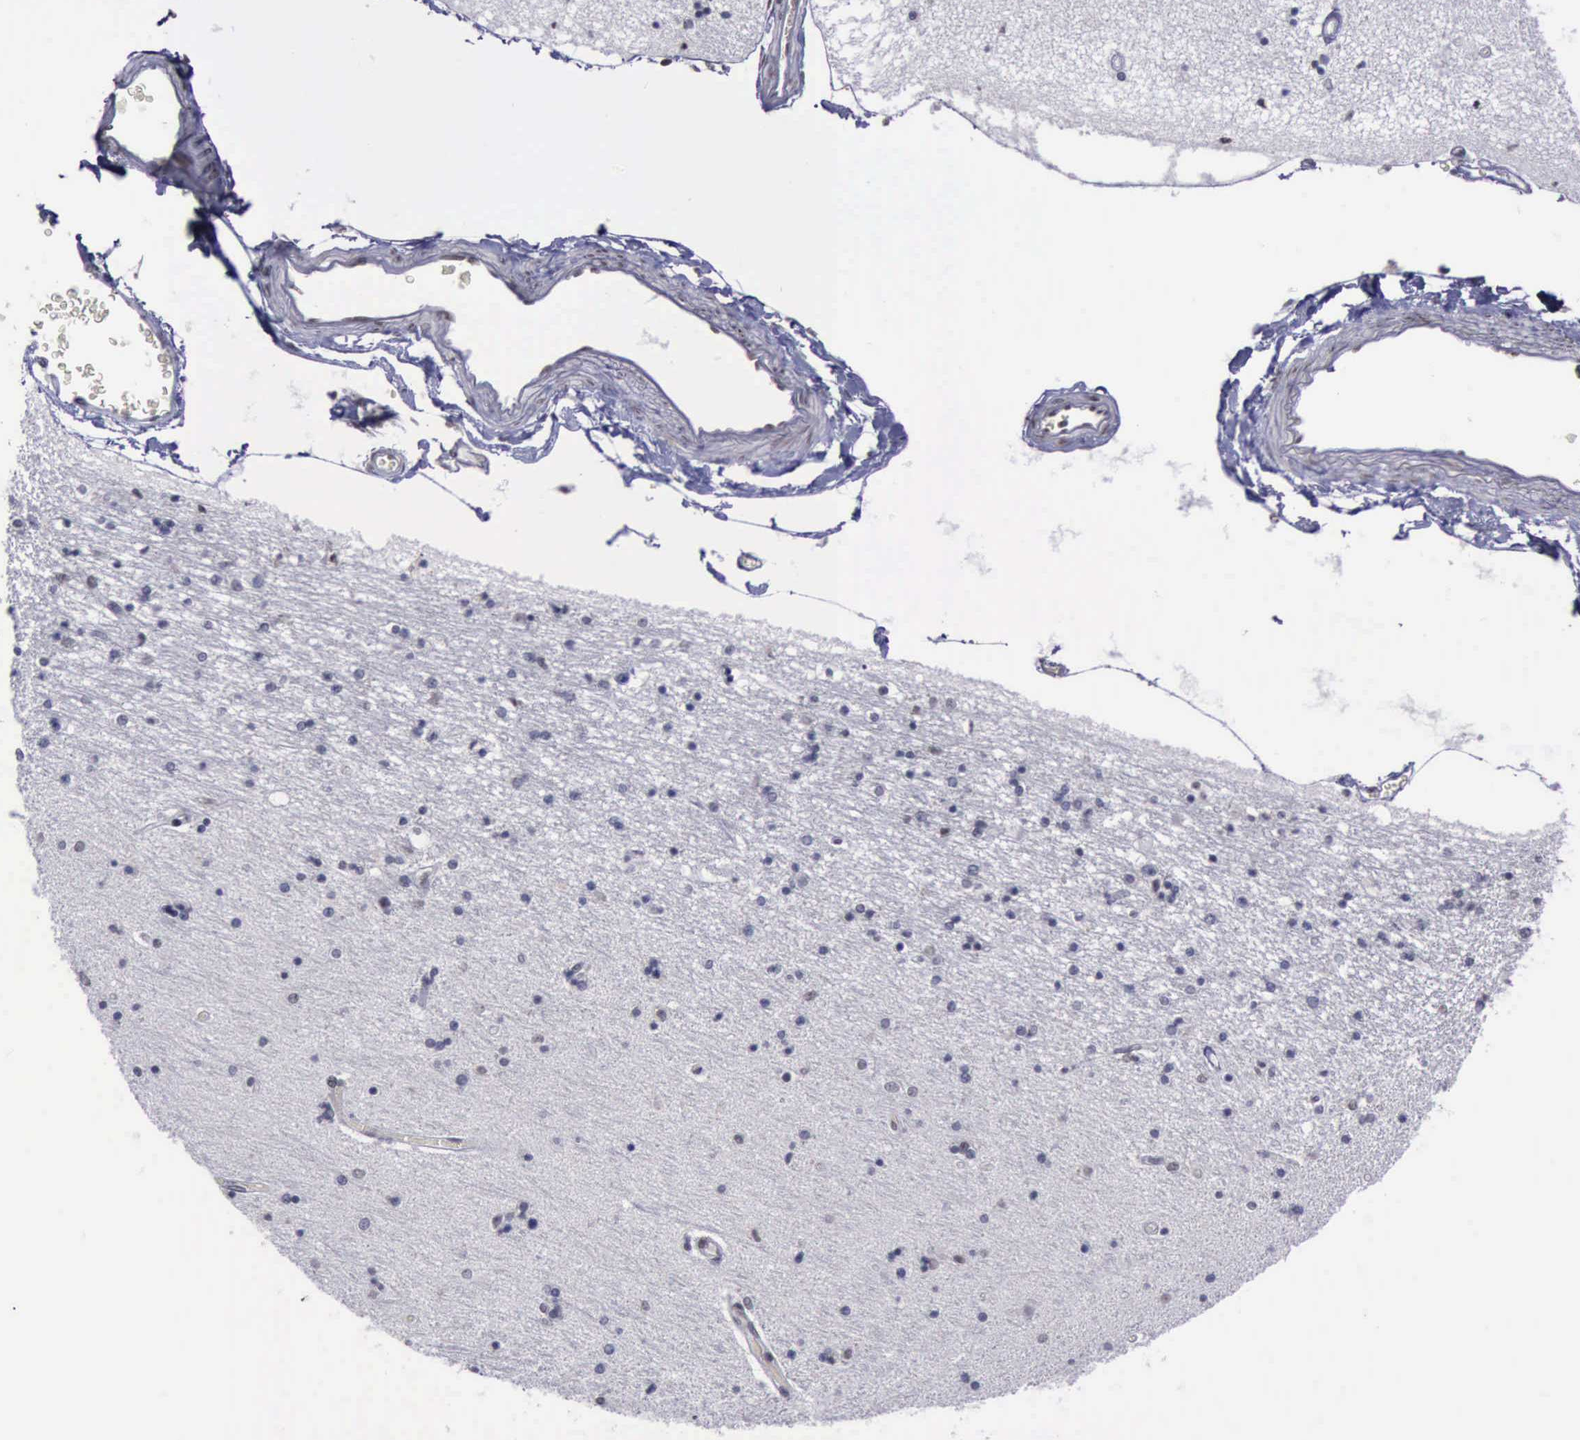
{"staining": {"intensity": "negative", "quantity": "none", "location": "none"}, "tissue": "hippocampus", "cell_type": "Glial cells", "image_type": "normal", "snomed": [{"axis": "morphology", "description": "Normal tissue, NOS"}, {"axis": "topography", "description": "Hippocampus"}], "caption": "IHC photomicrograph of unremarkable hippocampus: hippocampus stained with DAB (3,3'-diaminobenzidine) displays no significant protein positivity in glial cells.", "gene": "YY1", "patient": {"sex": "female", "age": 54}}